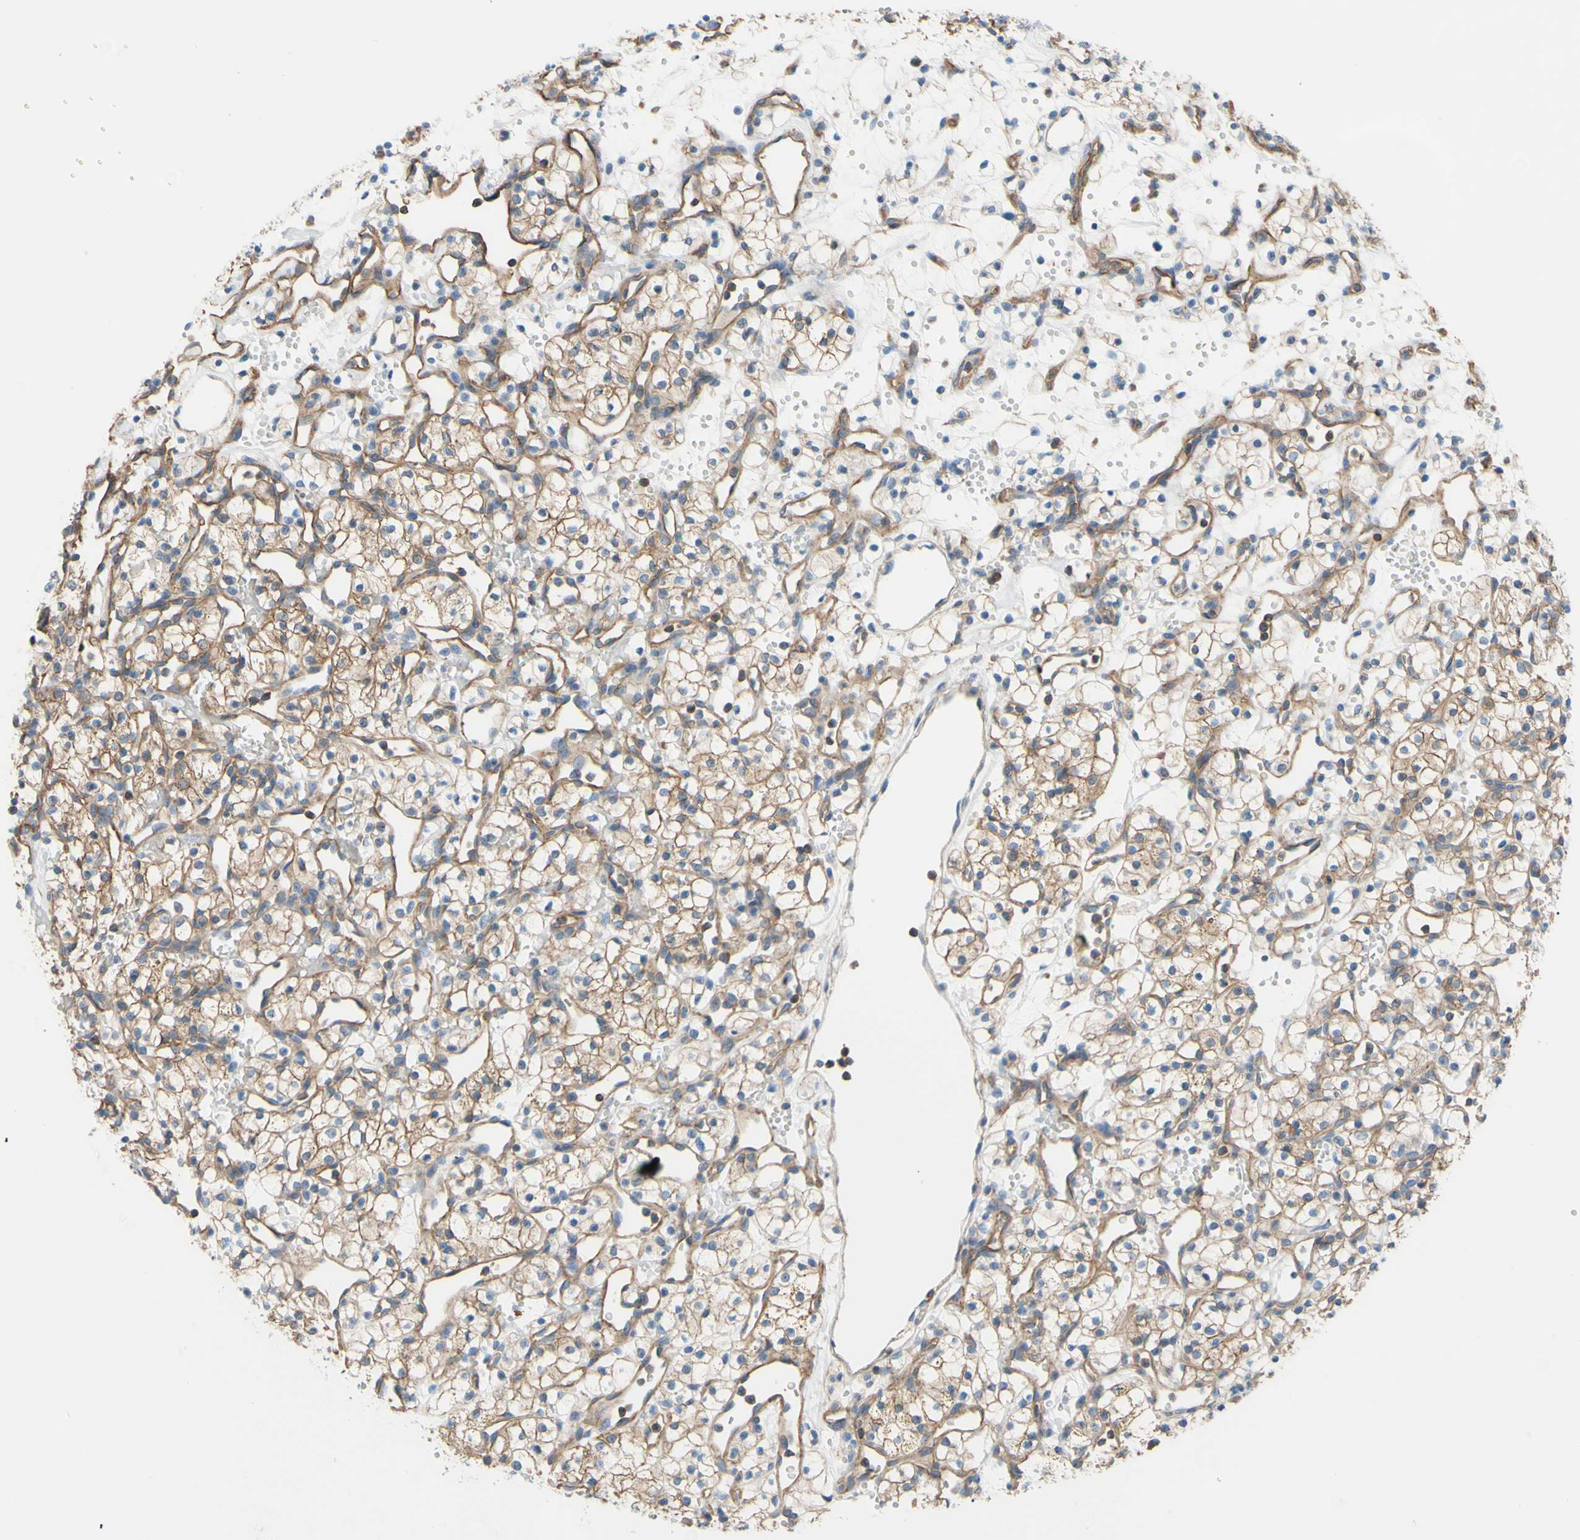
{"staining": {"intensity": "weak", "quantity": ">75%", "location": "cytoplasmic/membranous"}, "tissue": "renal cancer", "cell_type": "Tumor cells", "image_type": "cancer", "snomed": [{"axis": "morphology", "description": "Adenocarcinoma, NOS"}, {"axis": "topography", "description": "Kidney"}], "caption": "Renal cancer was stained to show a protein in brown. There is low levels of weak cytoplasmic/membranous staining in about >75% of tumor cells.", "gene": "ADD1", "patient": {"sex": "female", "age": 60}}